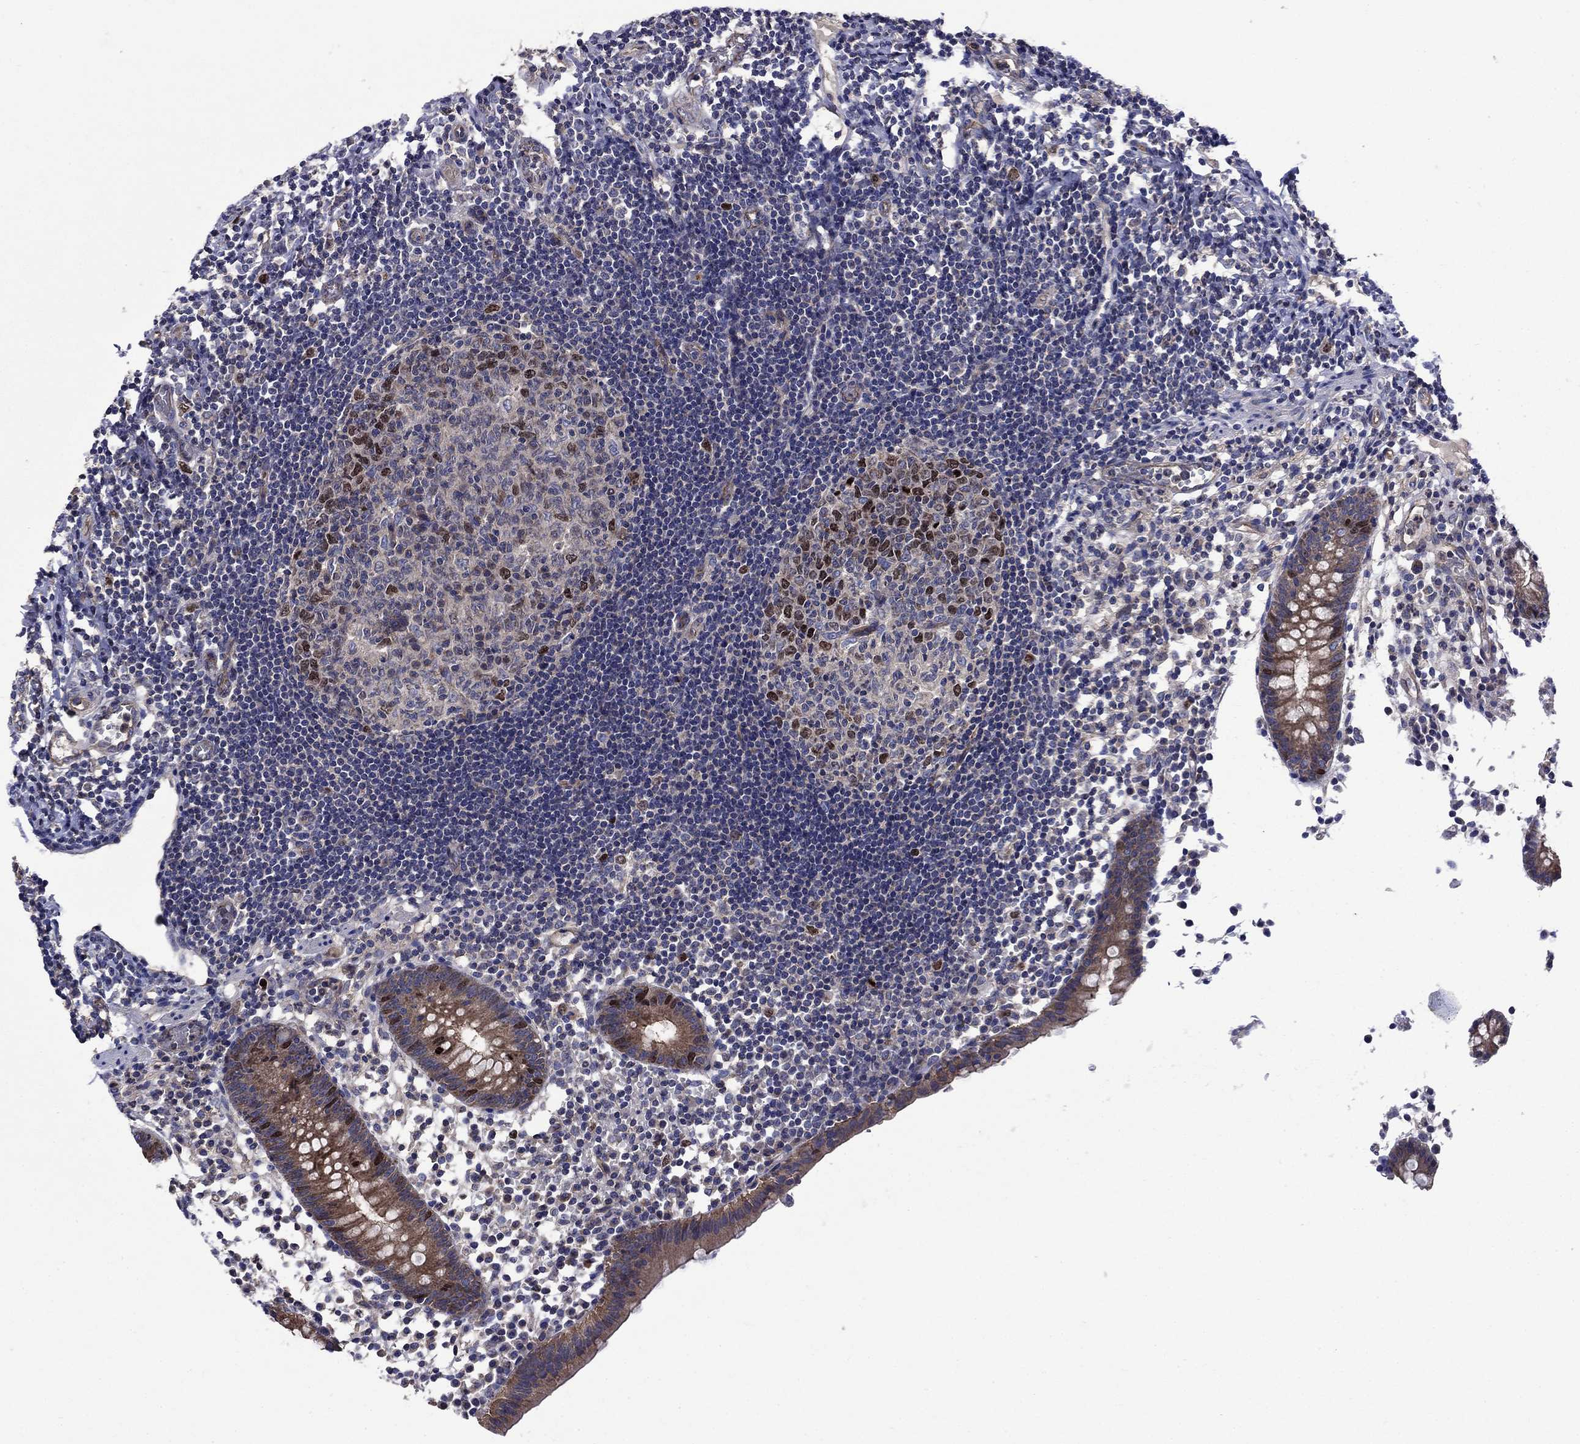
{"staining": {"intensity": "moderate", "quantity": ">75%", "location": "cytoplasmic/membranous,nuclear"}, "tissue": "appendix", "cell_type": "Glandular cells", "image_type": "normal", "snomed": [{"axis": "morphology", "description": "Normal tissue, NOS"}, {"axis": "topography", "description": "Appendix"}], "caption": "The photomicrograph shows staining of unremarkable appendix, revealing moderate cytoplasmic/membranous,nuclear protein positivity (brown color) within glandular cells. Using DAB (3,3'-diaminobenzidine) (brown) and hematoxylin (blue) stains, captured at high magnification using brightfield microscopy.", "gene": "KIF22", "patient": {"sex": "female", "age": 40}}